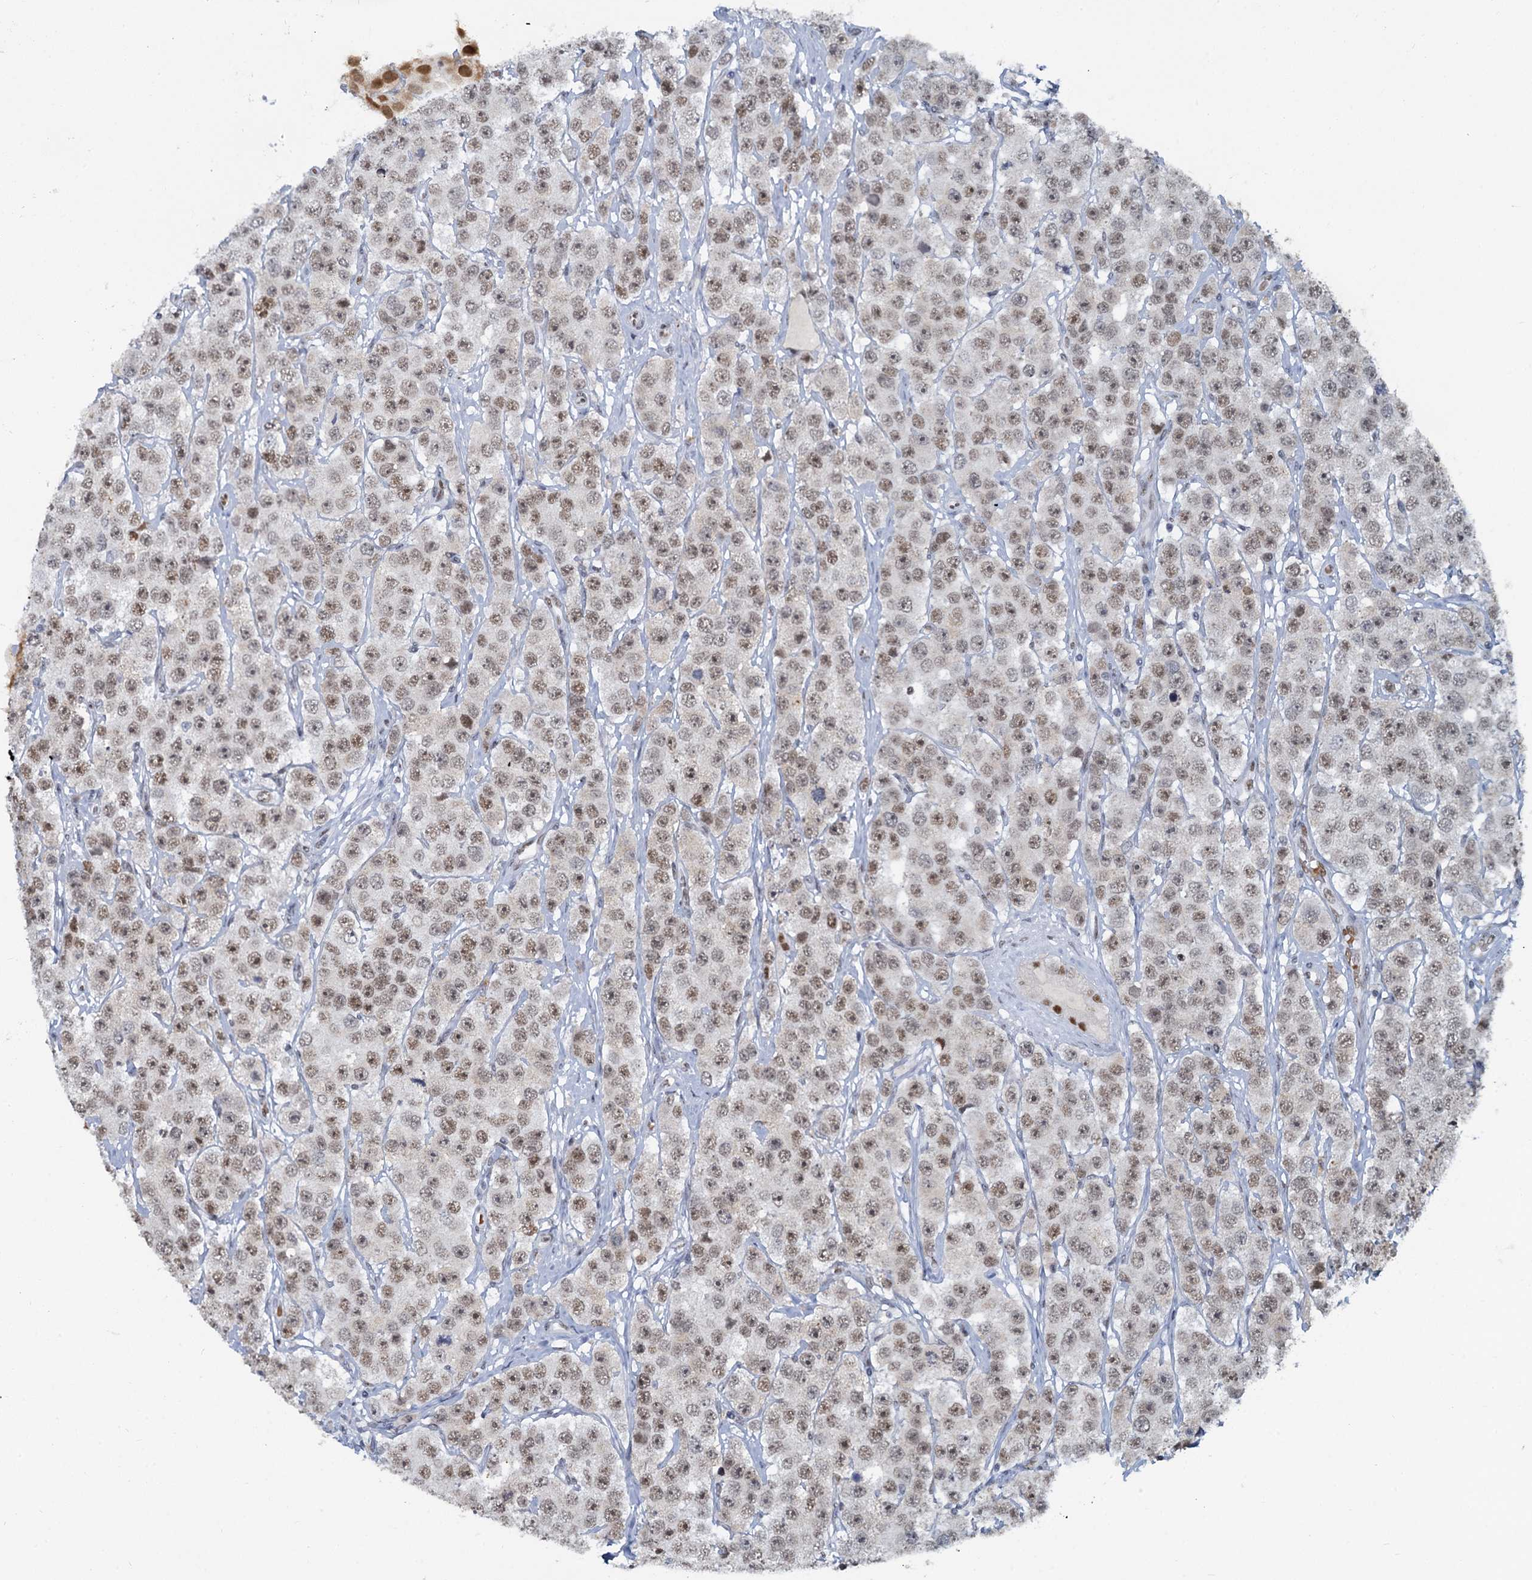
{"staining": {"intensity": "moderate", "quantity": ">75%", "location": "nuclear"}, "tissue": "testis cancer", "cell_type": "Tumor cells", "image_type": "cancer", "snomed": [{"axis": "morphology", "description": "Seminoma, NOS"}, {"axis": "topography", "description": "Testis"}], "caption": "Moderate nuclear protein positivity is present in about >75% of tumor cells in seminoma (testis).", "gene": "RPRD1A", "patient": {"sex": "male", "age": 28}}